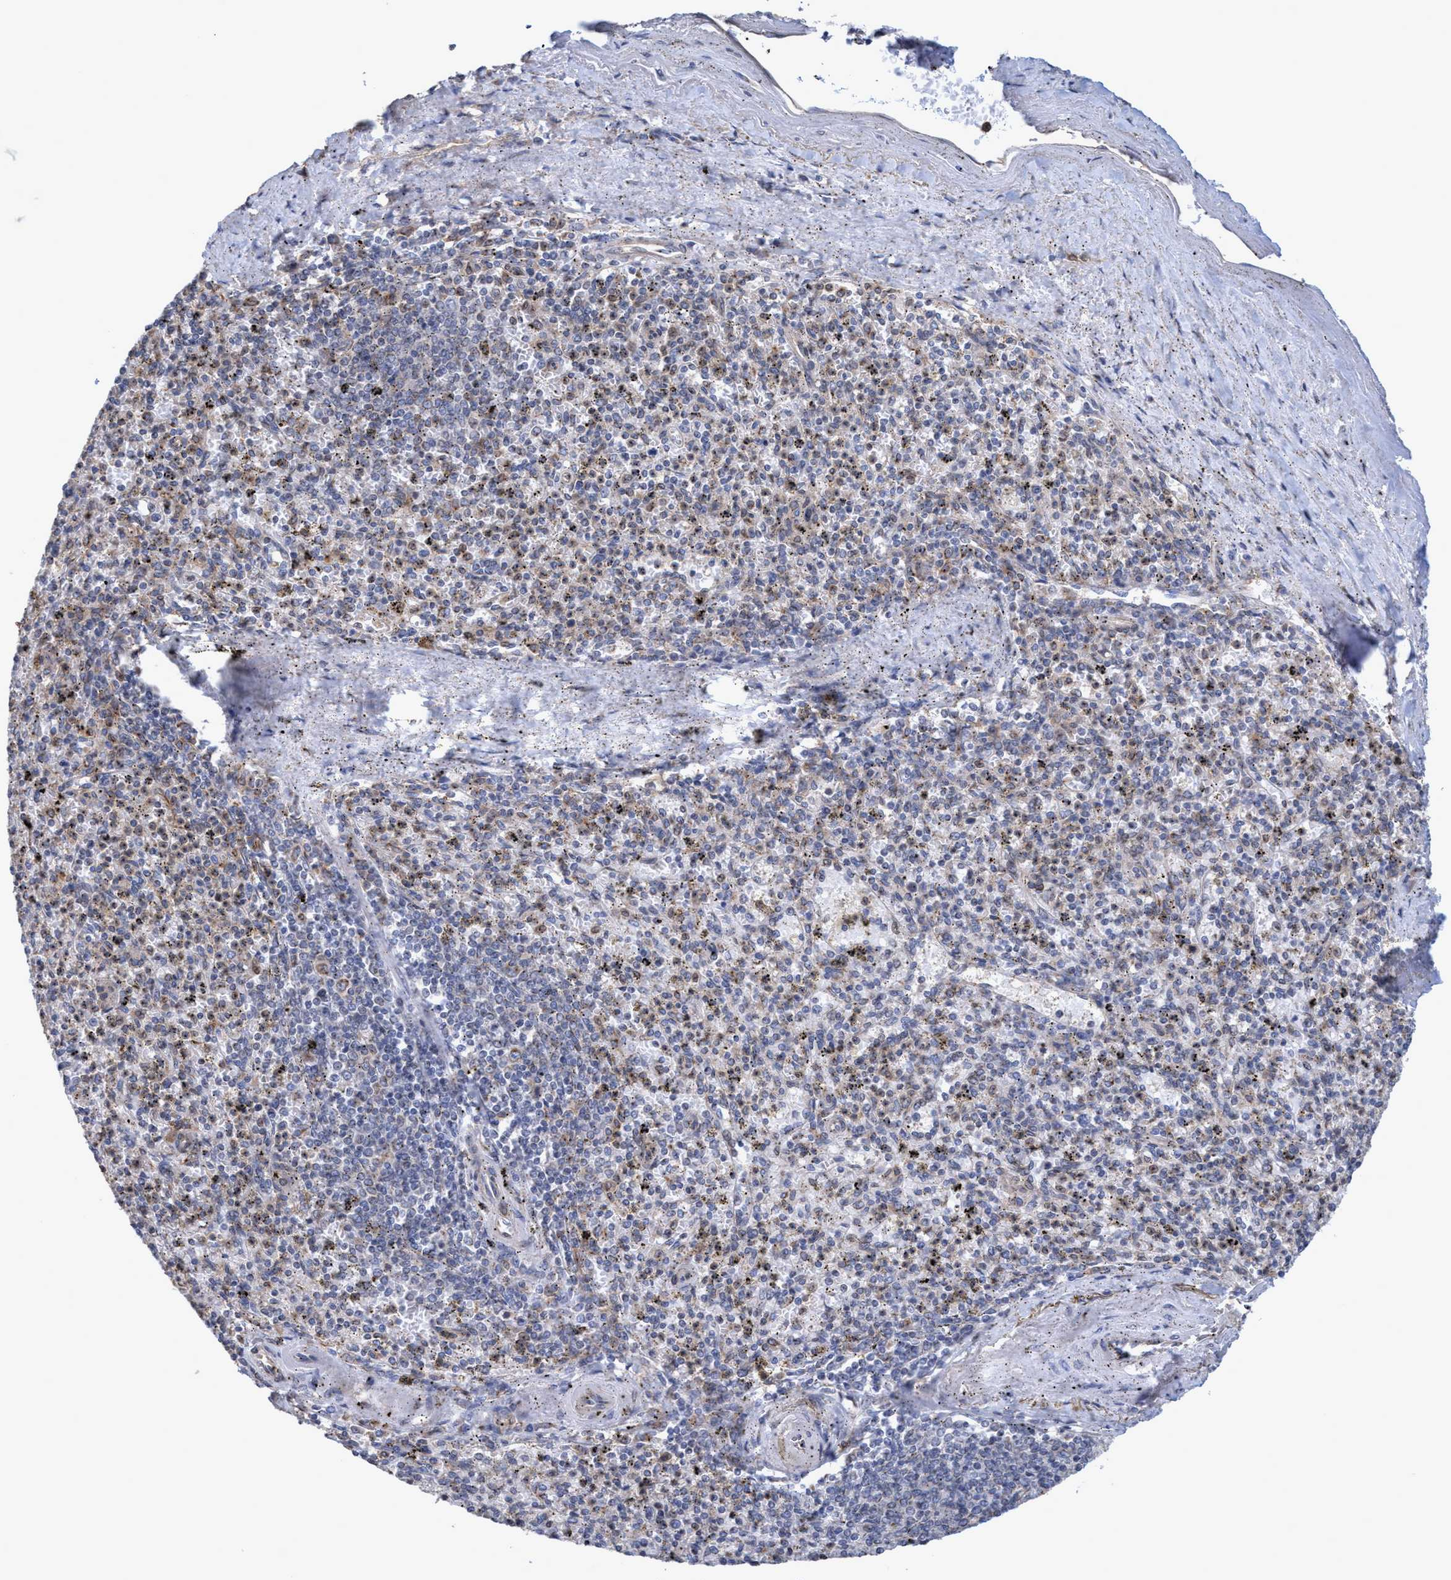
{"staining": {"intensity": "weak", "quantity": "25%-75%", "location": "cytoplasmic/membranous"}, "tissue": "spleen", "cell_type": "Cells in red pulp", "image_type": "normal", "snomed": [{"axis": "morphology", "description": "Normal tissue, NOS"}, {"axis": "topography", "description": "Spleen"}], "caption": "Weak cytoplasmic/membranous protein expression is present in about 25%-75% of cells in red pulp in spleen.", "gene": "BICD2", "patient": {"sex": "male", "age": 72}}